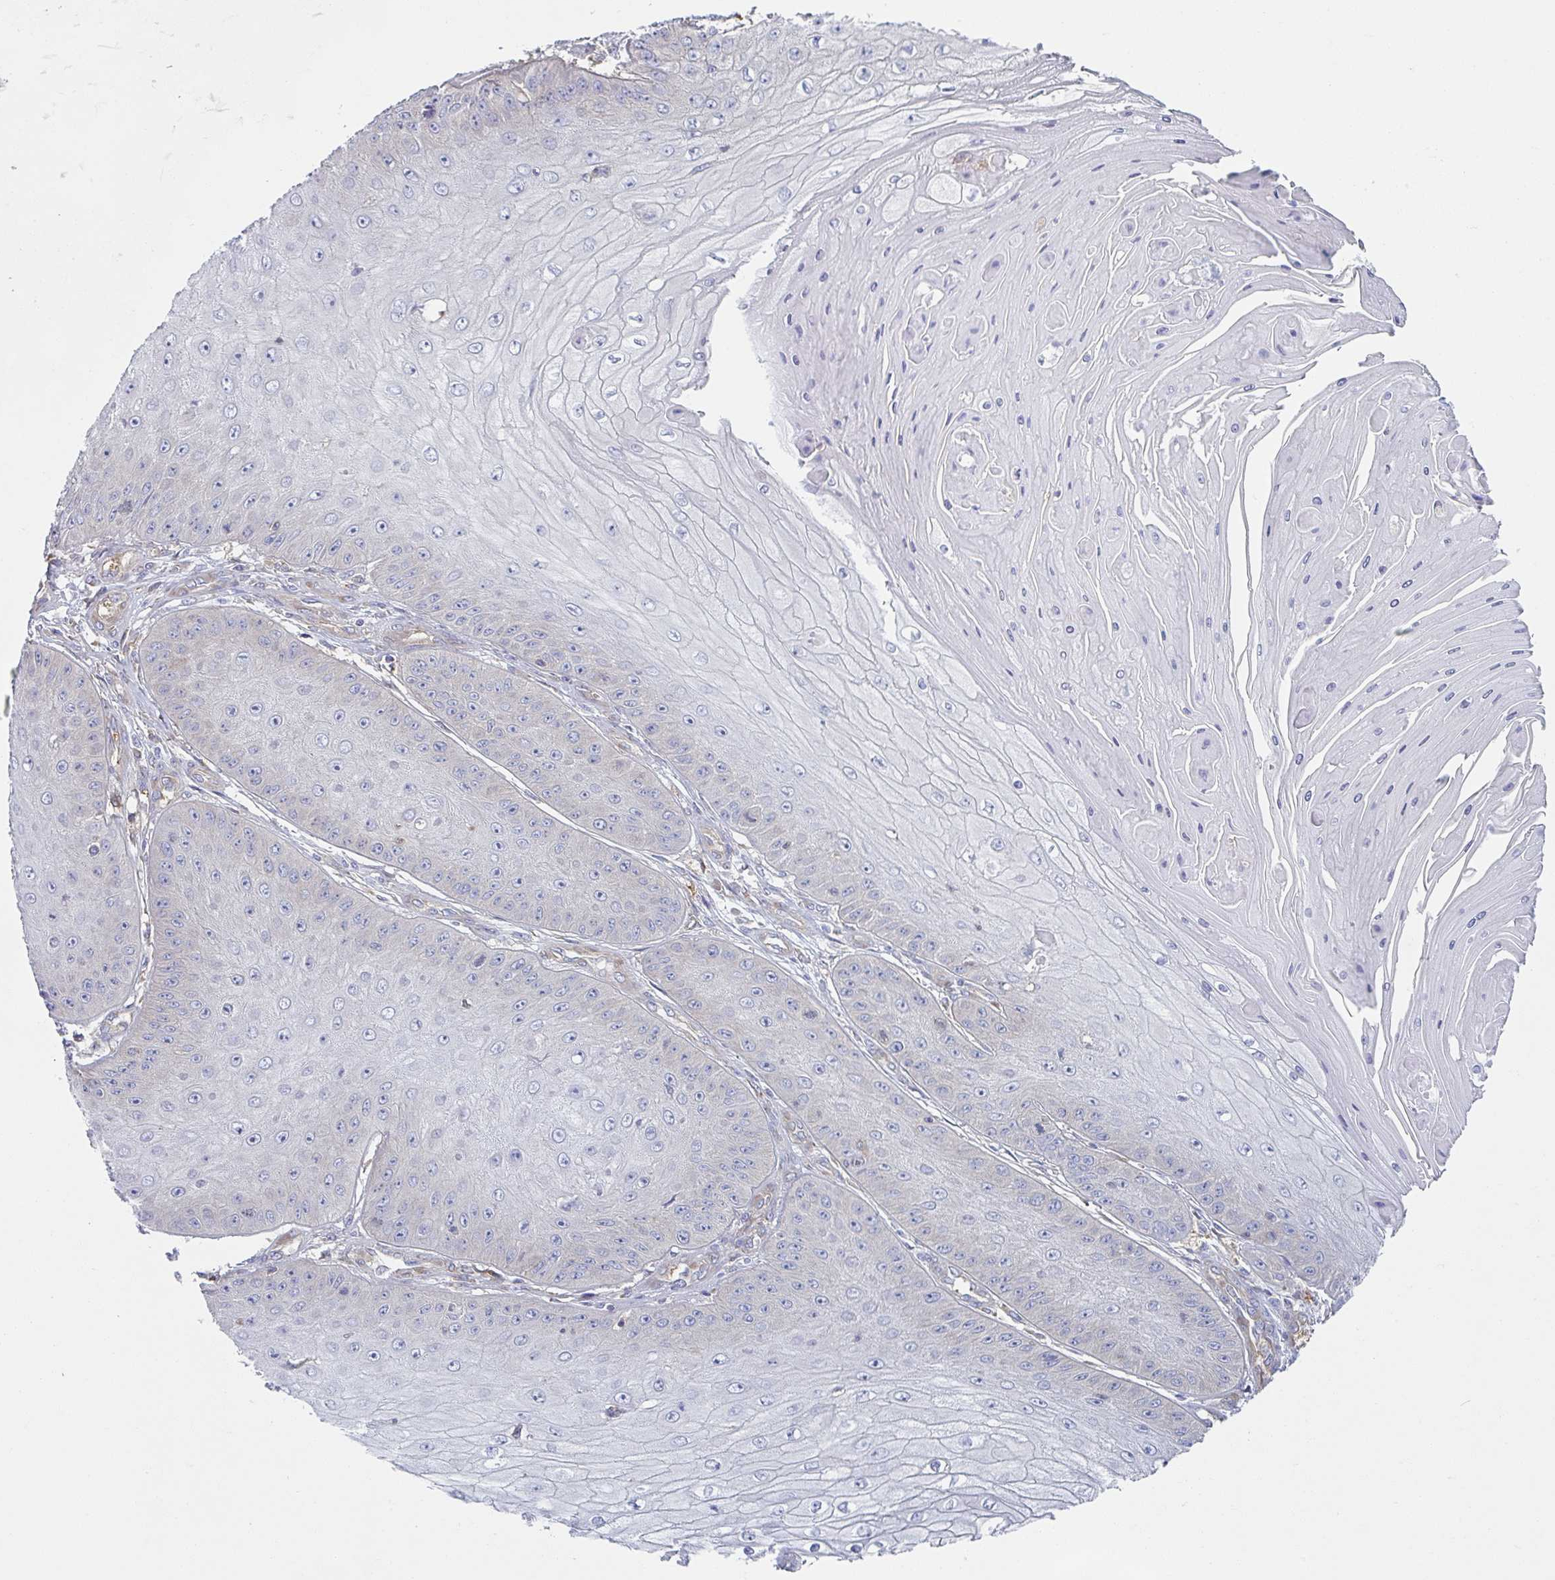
{"staining": {"intensity": "negative", "quantity": "none", "location": "none"}, "tissue": "skin cancer", "cell_type": "Tumor cells", "image_type": "cancer", "snomed": [{"axis": "morphology", "description": "Squamous cell carcinoma, NOS"}, {"axis": "topography", "description": "Skin"}], "caption": "Histopathology image shows no significant protein expression in tumor cells of skin squamous cell carcinoma. (Stains: DAB immunohistochemistry with hematoxylin counter stain, Microscopy: brightfield microscopy at high magnification).", "gene": "AMPD2", "patient": {"sex": "male", "age": 70}}